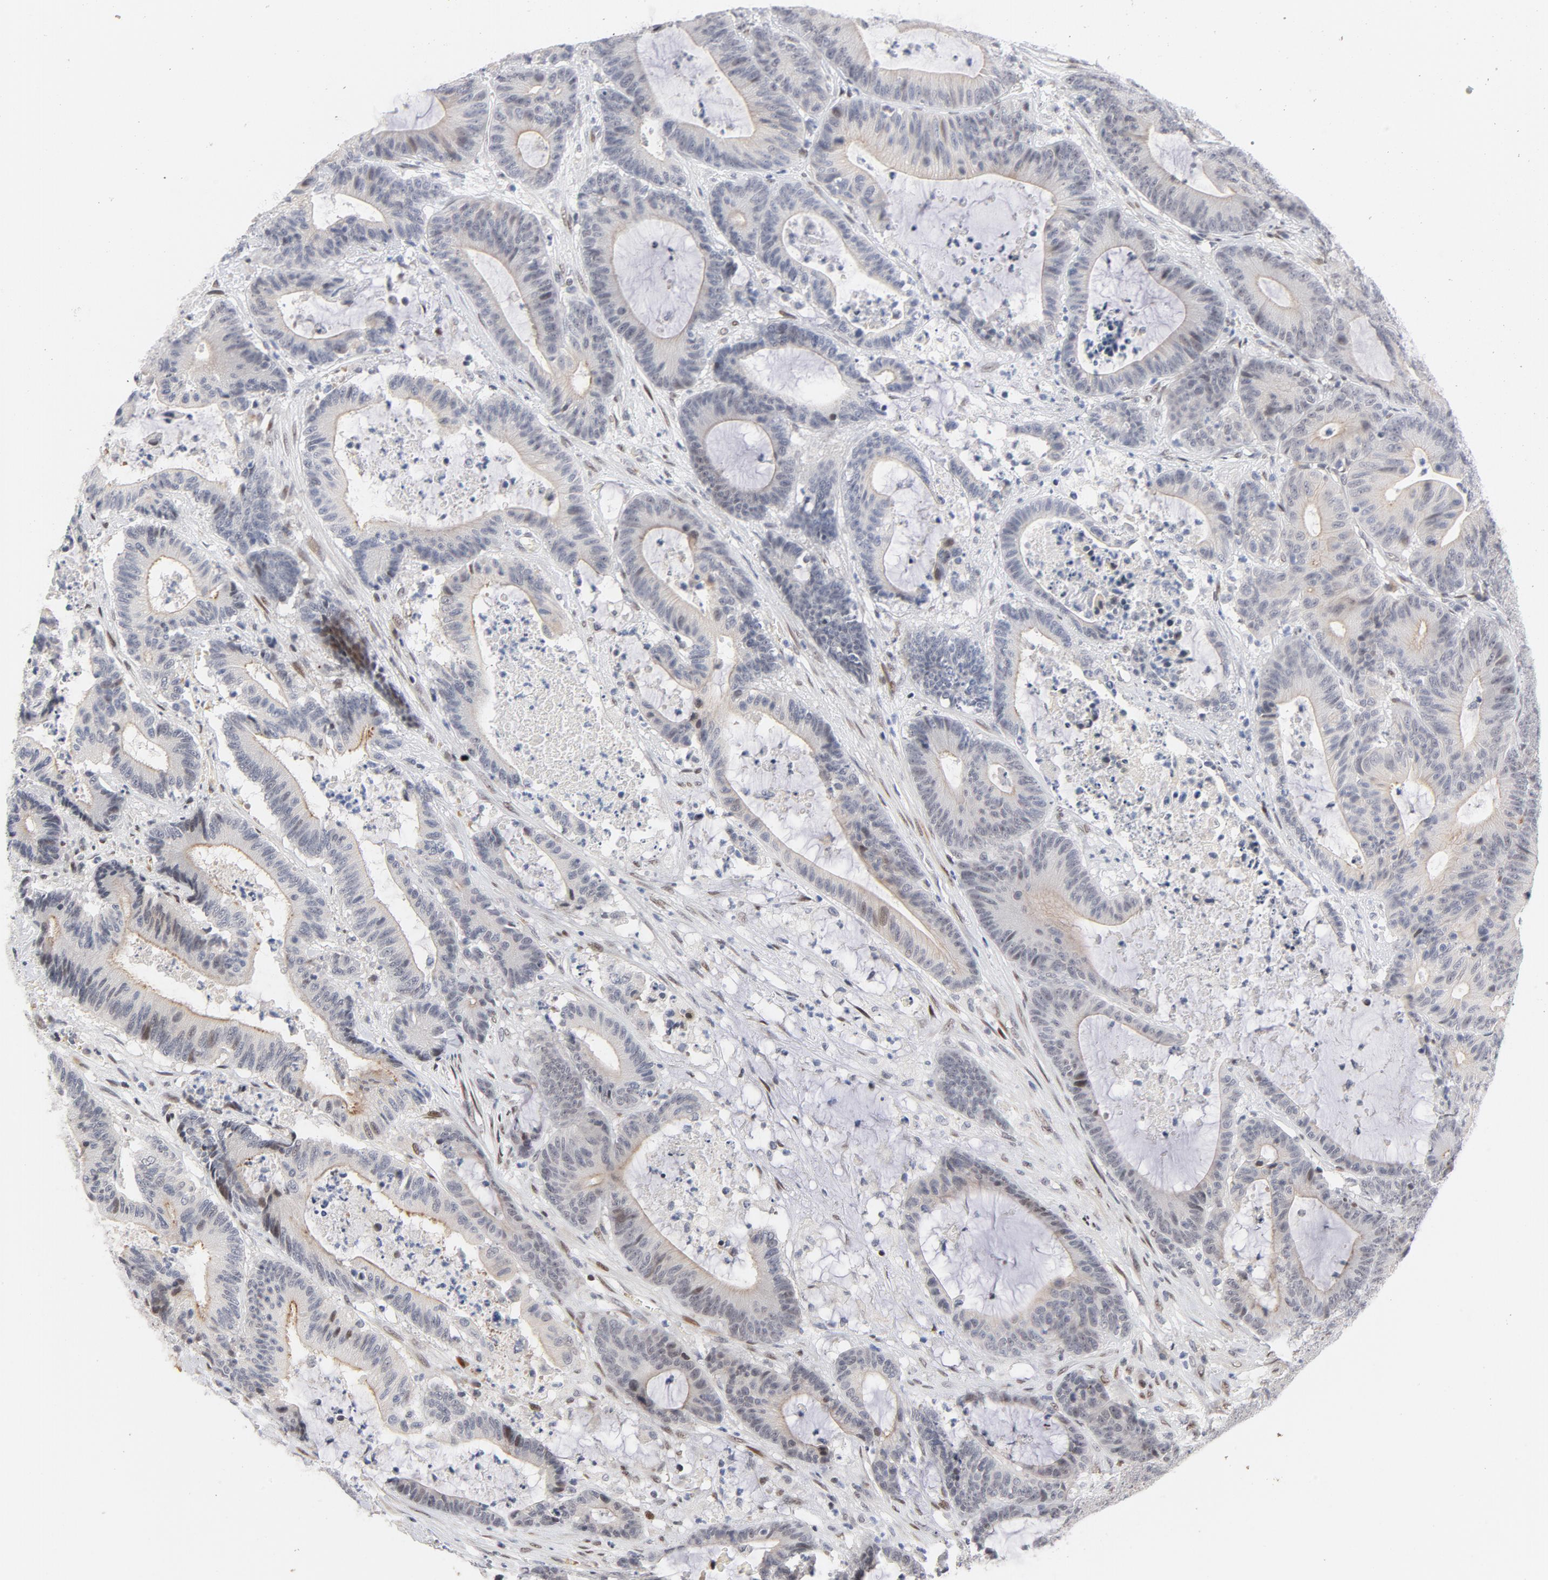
{"staining": {"intensity": "moderate", "quantity": "<25%", "location": "nuclear"}, "tissue": "colorectal cancer", "cell_type": "Tumor cells", "image_type": "cancer", "snomed": [{"axis": "morphology", "description": "Adenocarcinoma, NOS"}, {"axis": "topography", "description": "Colon"}], "caption": "A brown stain shows moderate nuclear expression of a protein in colorectal adenocarcinoma tumor cells.", "gene": "NFIC", "patient": {"sex": "female", "age": 84}}